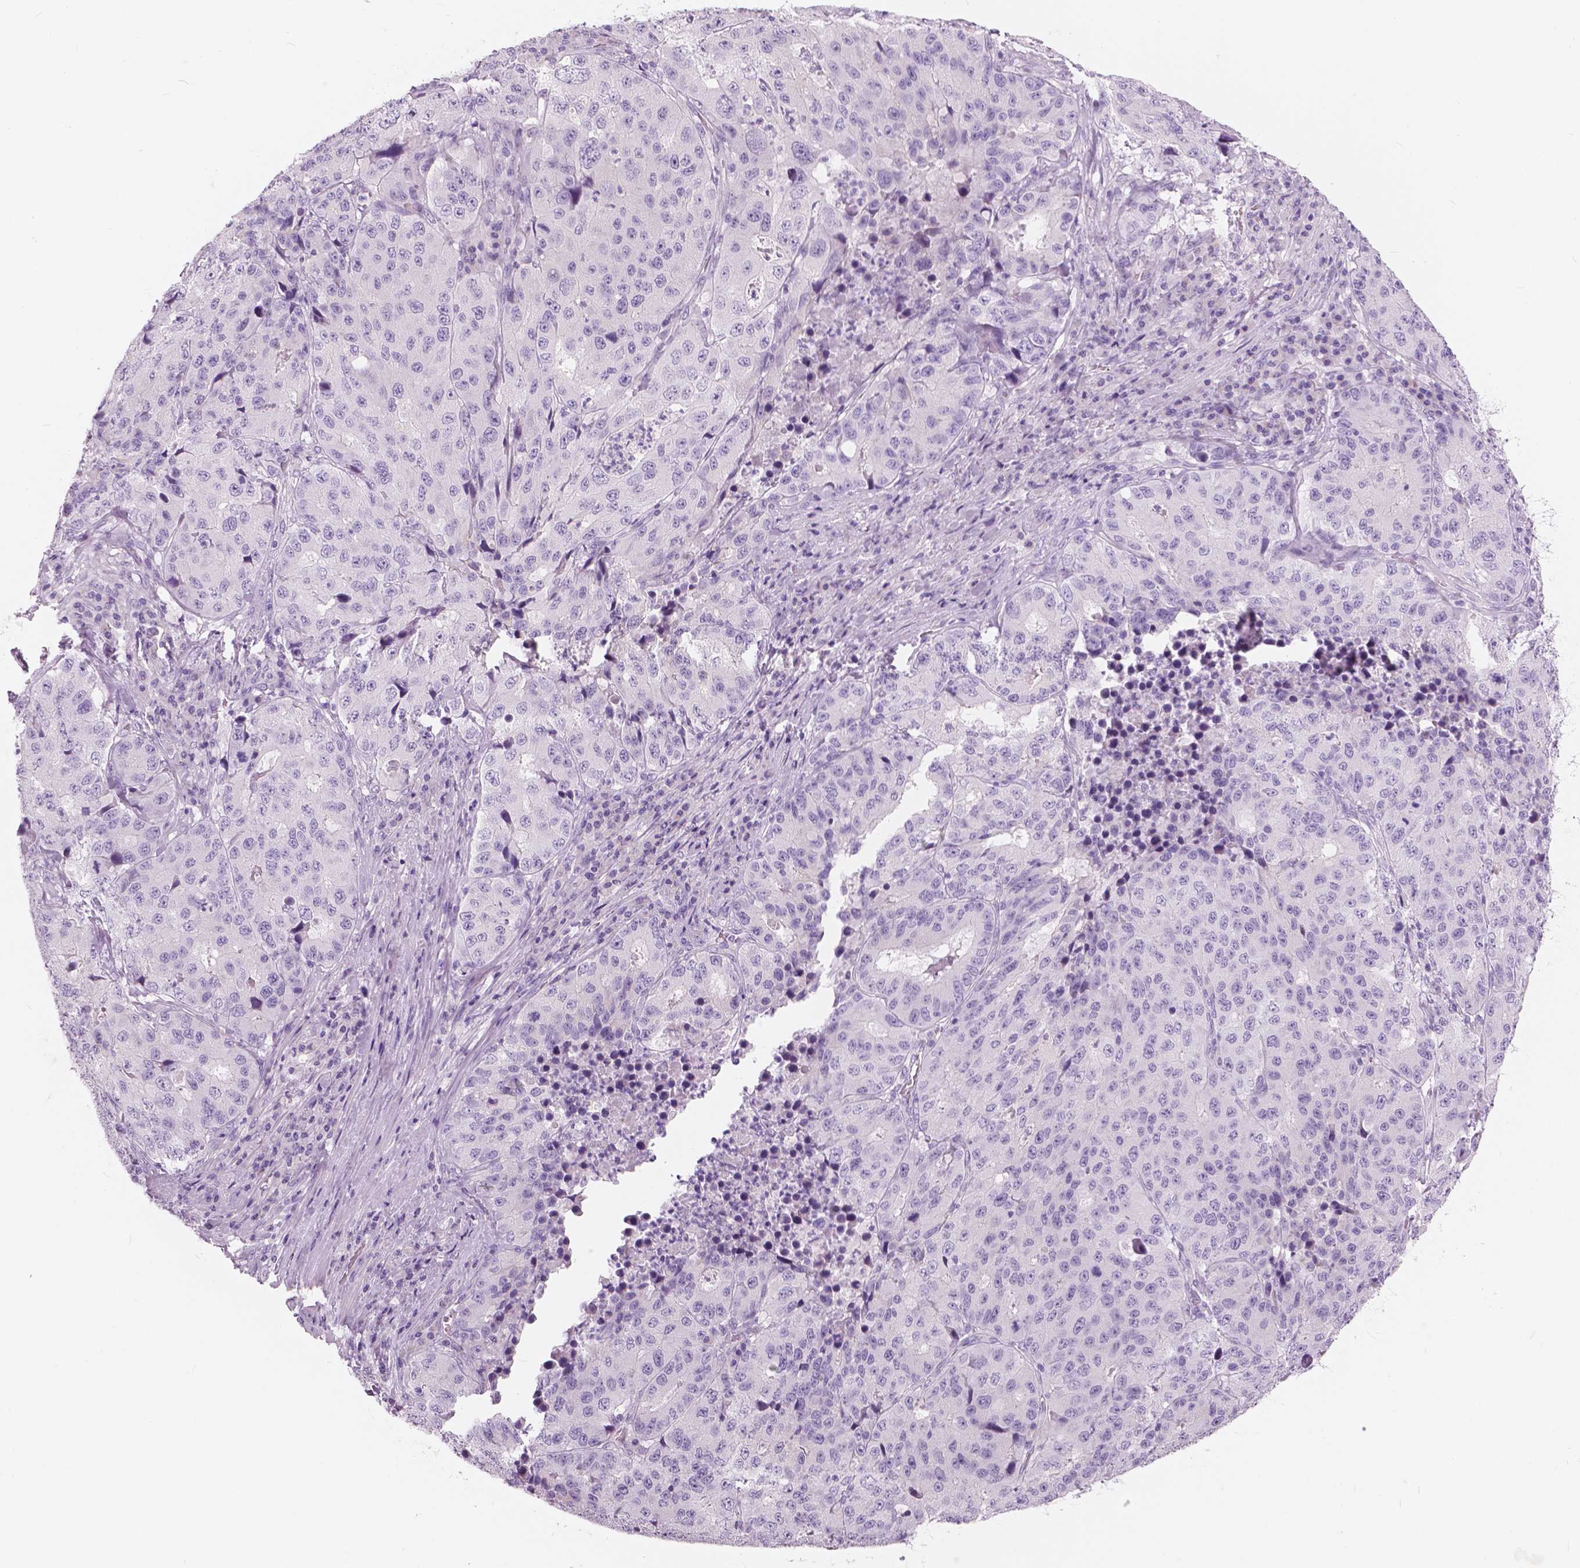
{"staining": {"intensity": "negative", "quantity": "none", "location": "none"}, "tissue": "stomach cancer", "cell_type": "Tumor cells", "image_type": "cancer", "snomed": [{"axis": "morphology", "description": "Adenocarcinoma, NOS"}, {"axis": "topography", "description": "Stomach"}], "caption": "High power microscopy image of an IHC image of stomach adenocarcinoma, revealing no significant staining in tumor cells.", "gene": "A4GNT", "patient": {"sex": "male", "age": 71}}